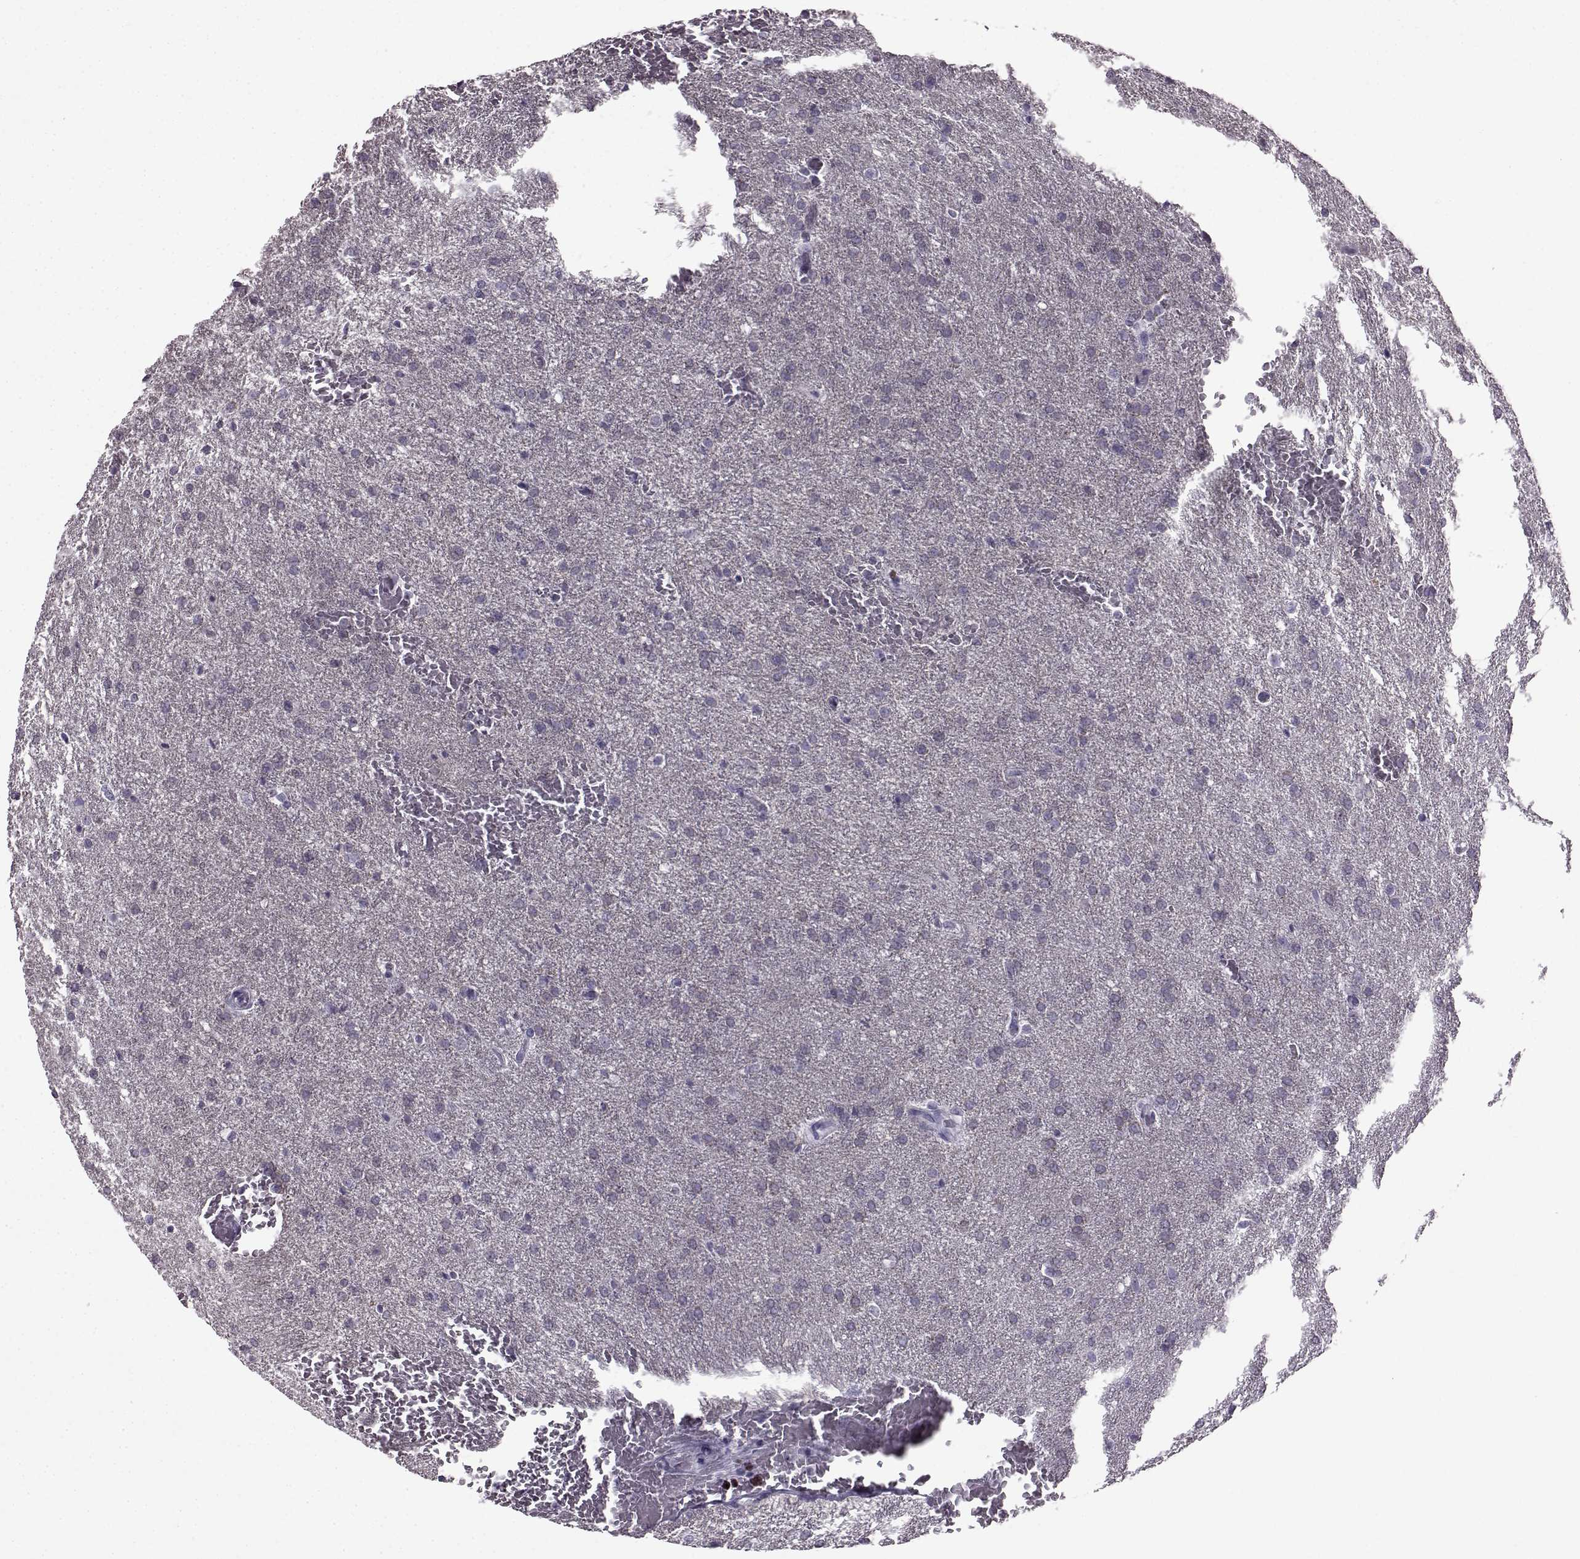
{"staining": {"intensity": "negative", "quantity": "none", "location": "none"}, "tissue": "glioma", "cell_type": "Tumor cells", "image_type": "cancer", "snomed": [{"axis": "morphology", "description": "Glioma, malignant, High grade"}, {"axis": "topography", "description": "Brain"}], "caption": "Immunohistochemistry of malignant glioma (high-grade) demonstrates no positivity in tumor cells.", "gene": "SLC28A2", "patient": {"sex": "male", "age": 68}}